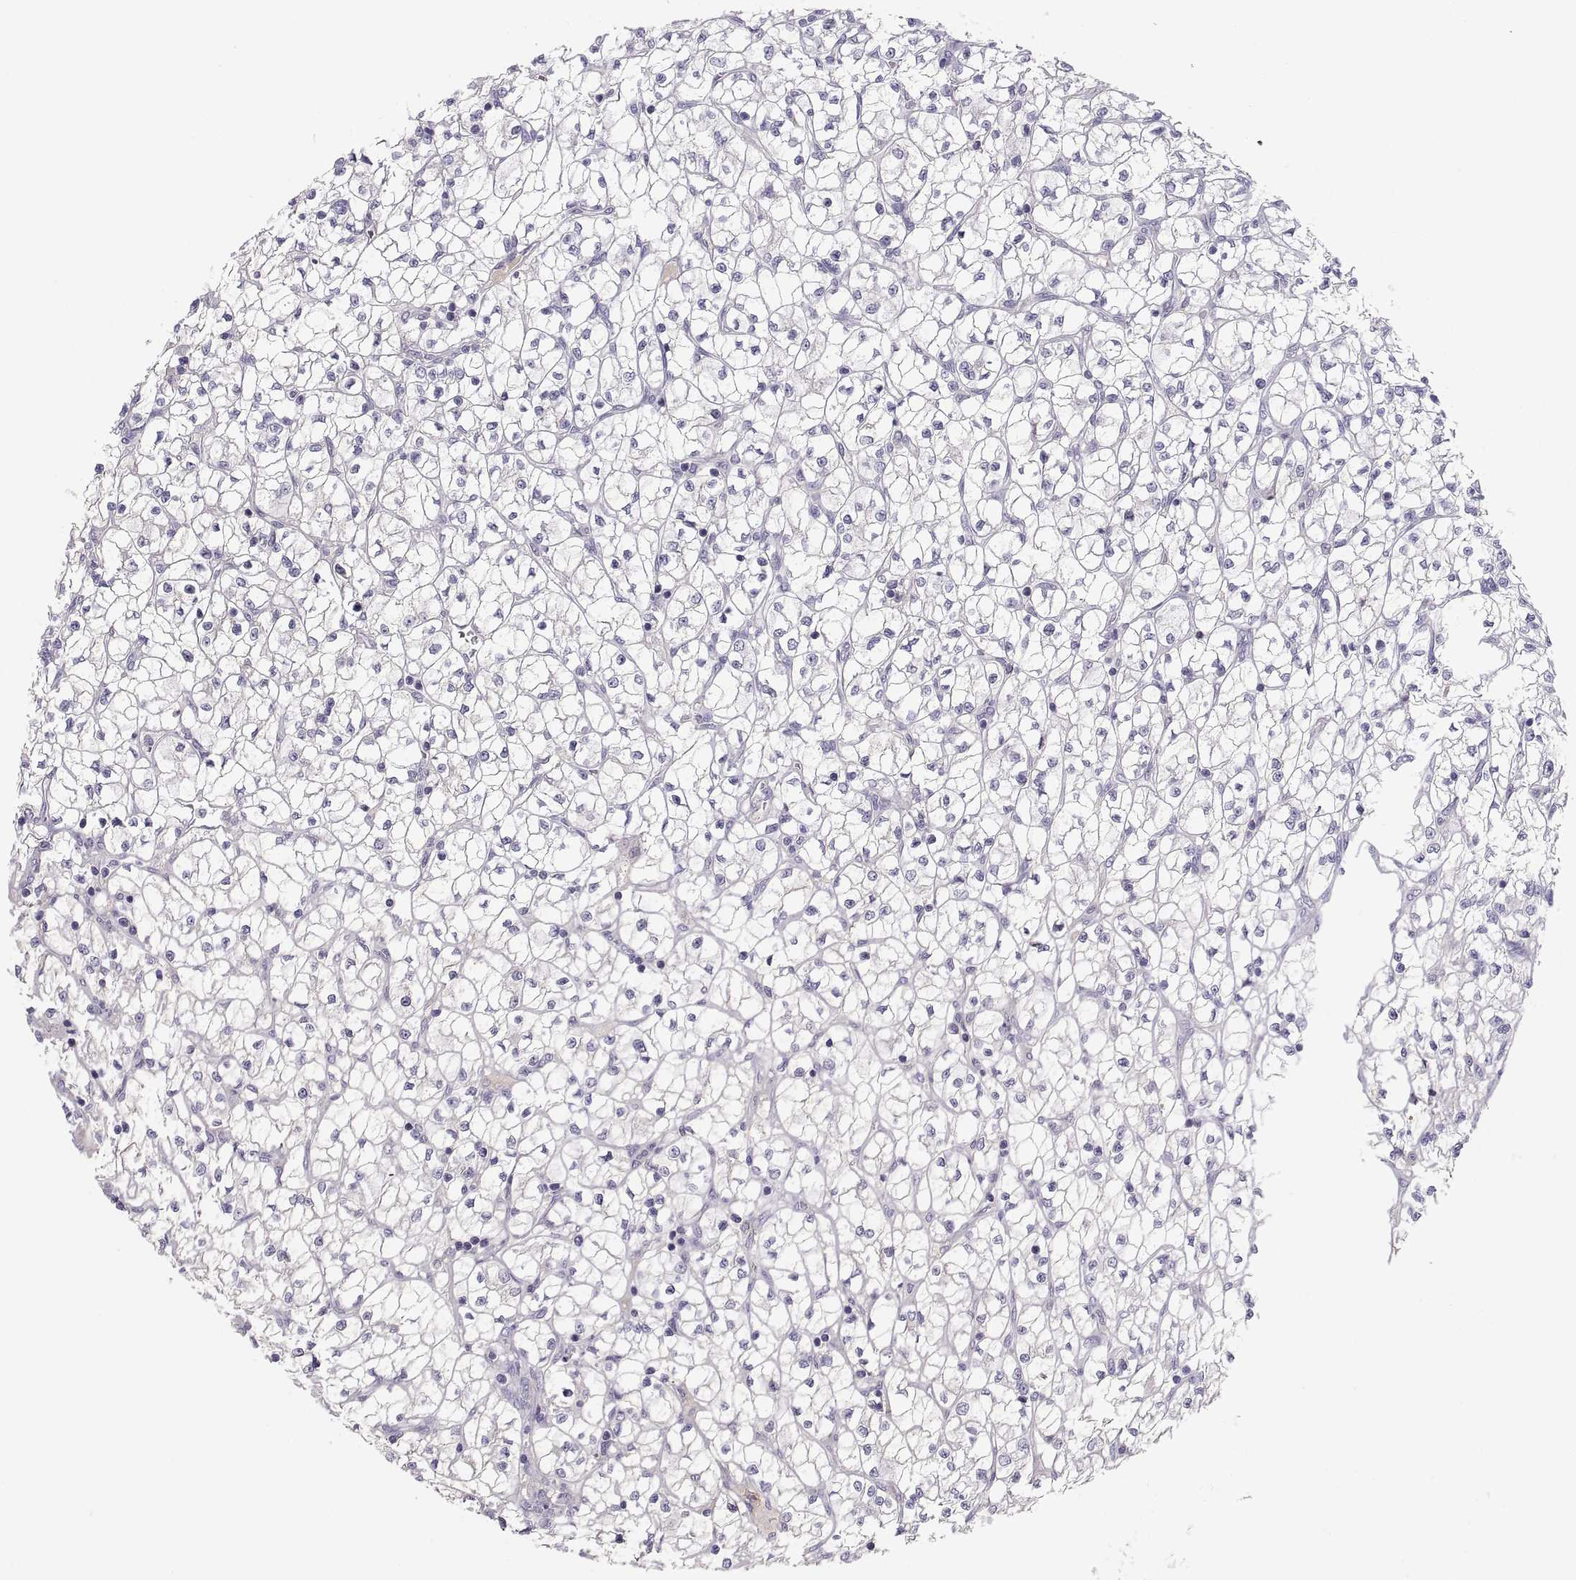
{"staining": {"intensity": "negative", "quantity": "none", "location": "none"}, "tissue": "renal cancer", "cell_type": "Tumor cells", "image_type": "cancer", "snomed": [{"axis": "morphology", "description": "Adenocarcinoma, NOS"}, {"axis": "topography", "description": "Kidney"}], "caption": "This is an immunohistochemistry (IHC) photomicrograph of renal adenocarcinoma. There is no expression in tumor cells.", "gene": "MAGEB2", "patient": {"sex": "female", "age": 64}}